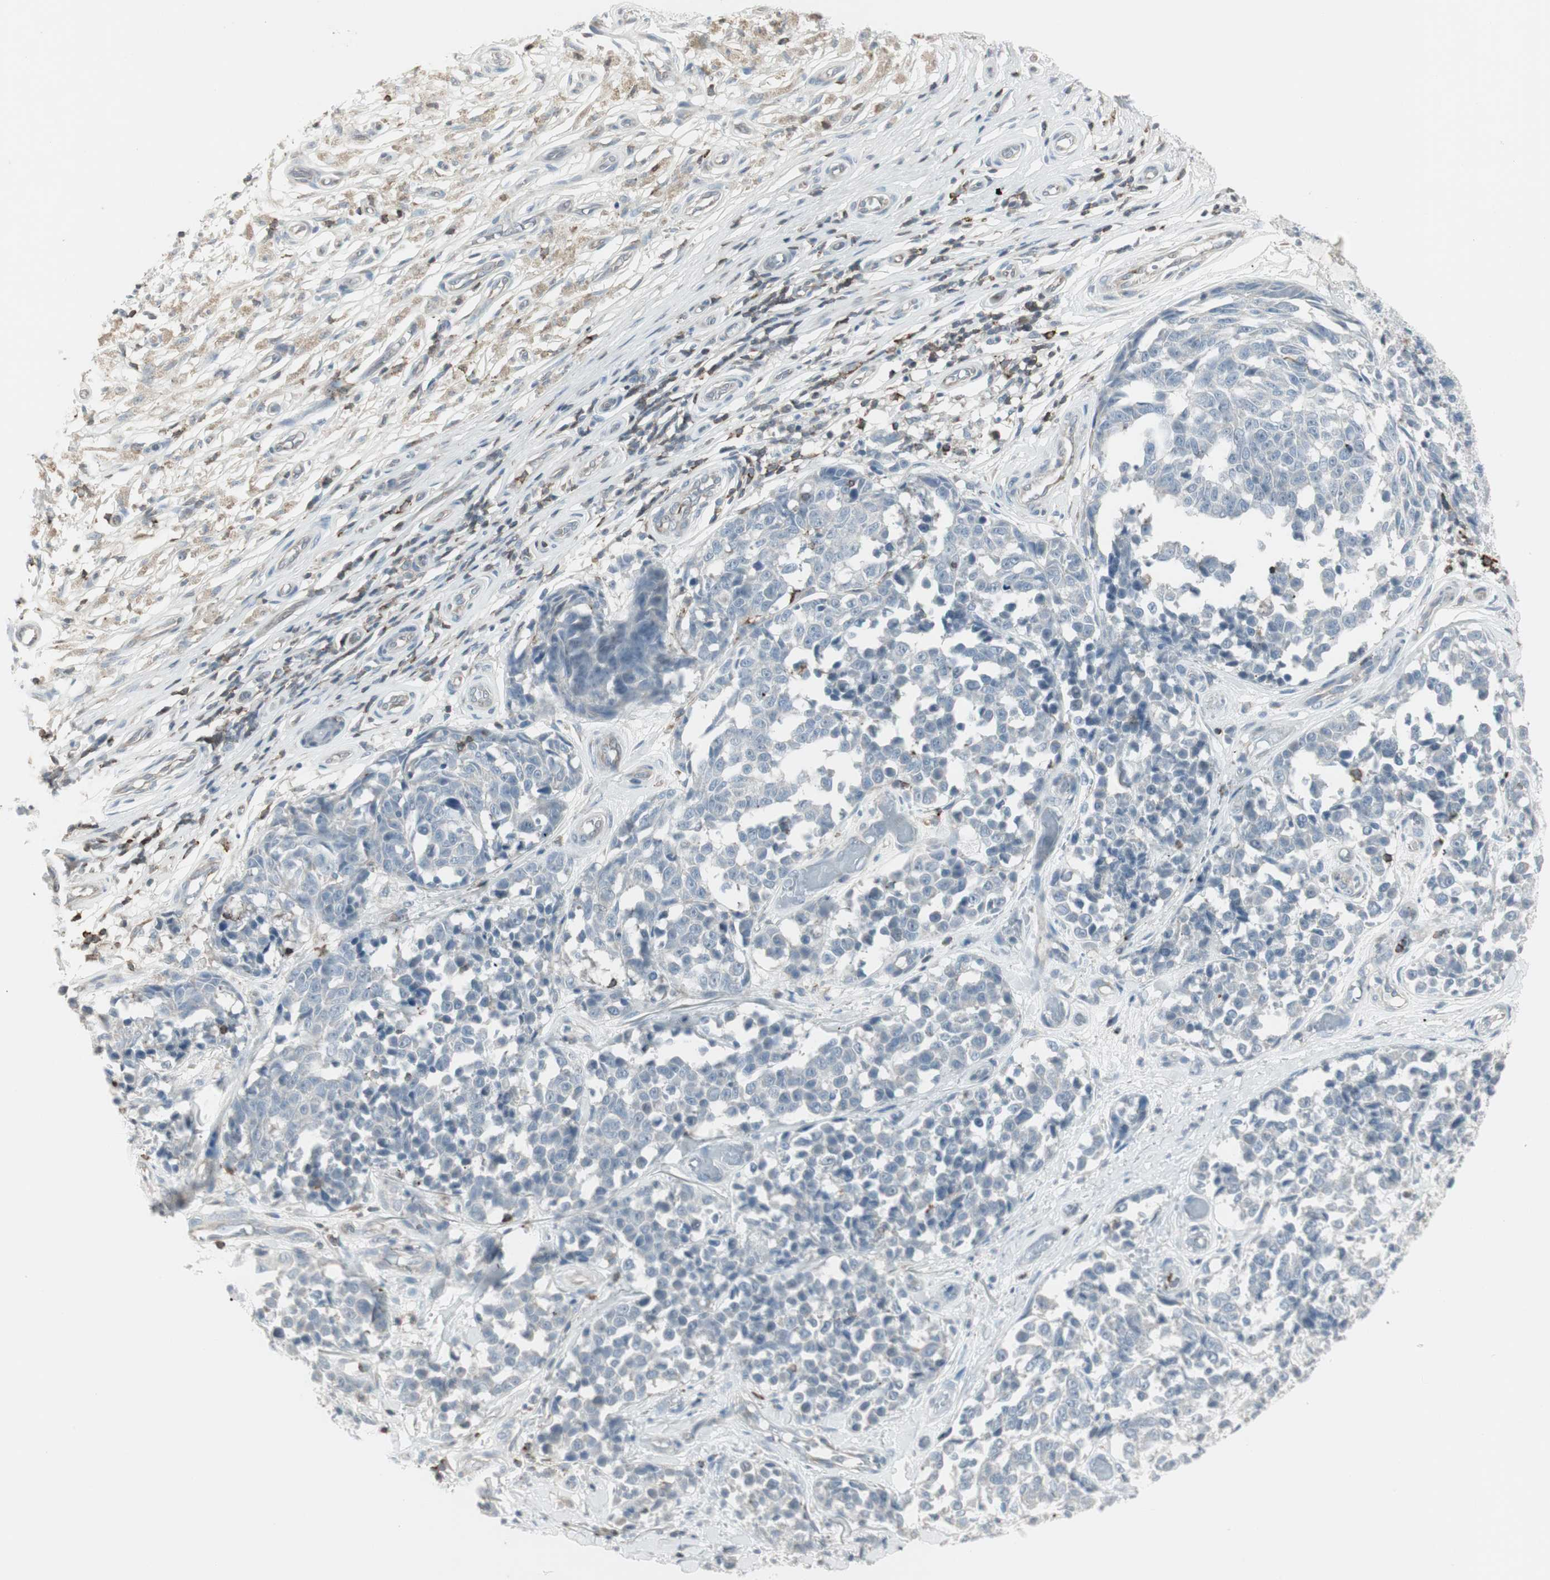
{"staining": {"intensity": "negative", "quantity": "none", "location": "none"}, "tissue": "melanoma", "cell_type": "Tumor cells", "image_type": "cancer", "snomed": [{"axis": "morphology", "description": "Malignant melanoma, NOS"}, {"axis": "topography", "description": "Skin"}], "caption": "Immunohistochemical staining of malignant melanoma exhibits no significant staining in tumor cells.", "gene": "MAP4K4", "patient": {"sex": "female", "age": 64}}